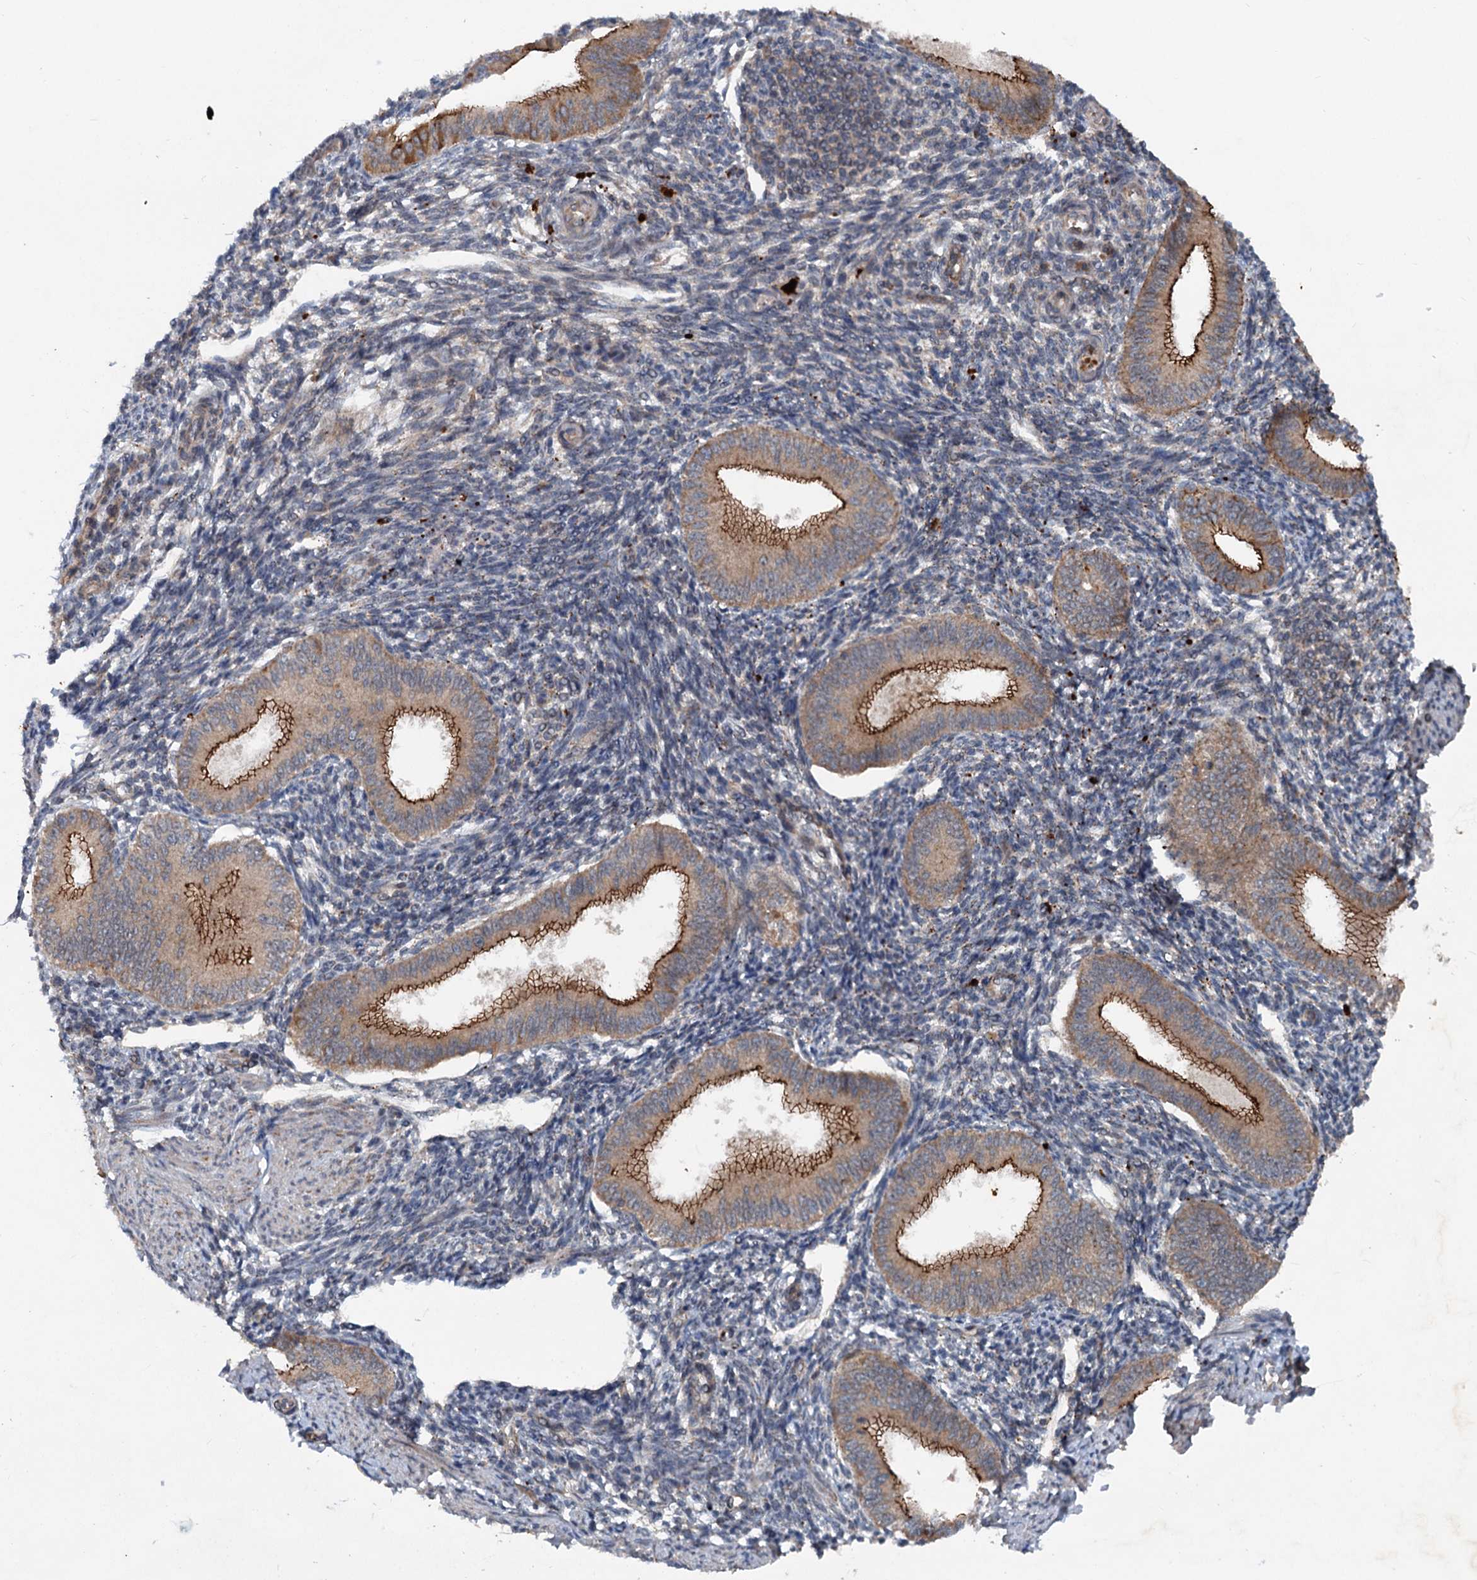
{"staining": {"intensity": "negative", "quantity": "none", "location": "none"}, "tissue": "endometrium", "cell_type": "Cells in endometrial stroma", "image_type": "normal", "snomed": [{"axis": "morphology", "description": "Normal tissue, NOS"}, {"axis": "topography", "description": "Uterus"}, {"axis": "topography", "description": "Endometrium"}], "caption": "This micrograph is of benign endometrium stained with IHC to label a protein in brown with the nuclei are counter-stained blue. There is no positivity in cells in endometrial stroma. The staining is performed using DAB brown chromogen with nuclei counter-stained in using hematoxylin.", "gene": "N4BP2L2", "patient": {"sex": "female", "age": 48}}